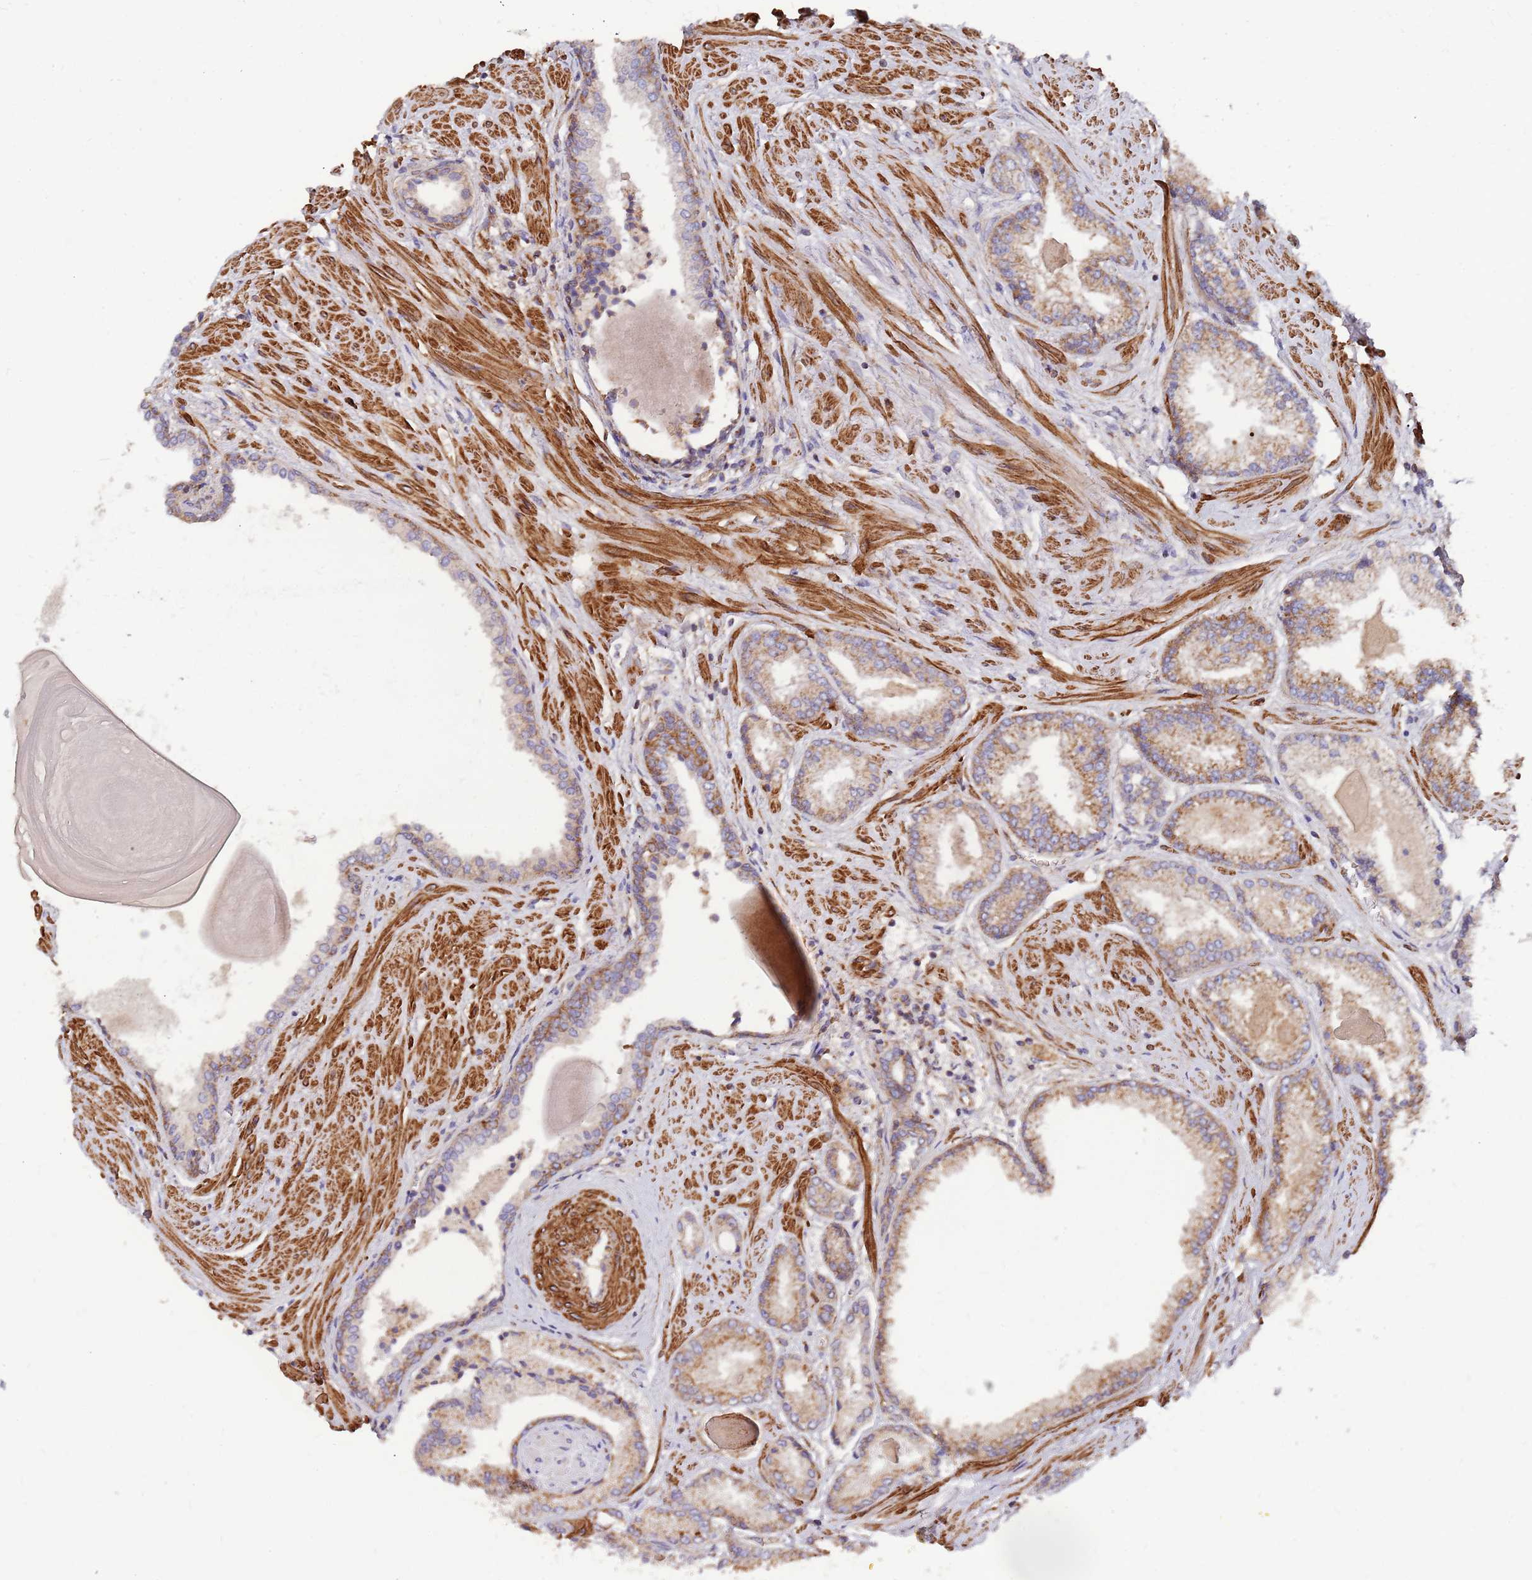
{"staining": {"intensity": "moderate", "quantity": "25%-75%", "location": "cytoplasmic/membranous"}, "tissue": "prostate cancer", "cell_type": "Tumor cells", "image_type": "cancer", "snomed": [{"axis": "morphology", "description": "Adenocarcinoma, High grade"}, {"axis": "topography", "description": "Prostate"}], "caption": "A micrograph of human prostate cancer (adenocarcinoma (high-grade)) stained for a protein demonstrates moderate cytoplasmic/membranous brown staining in tumor cells.", "gene": "WDFY3", "patient": {"sex": "male", "age": 68}}